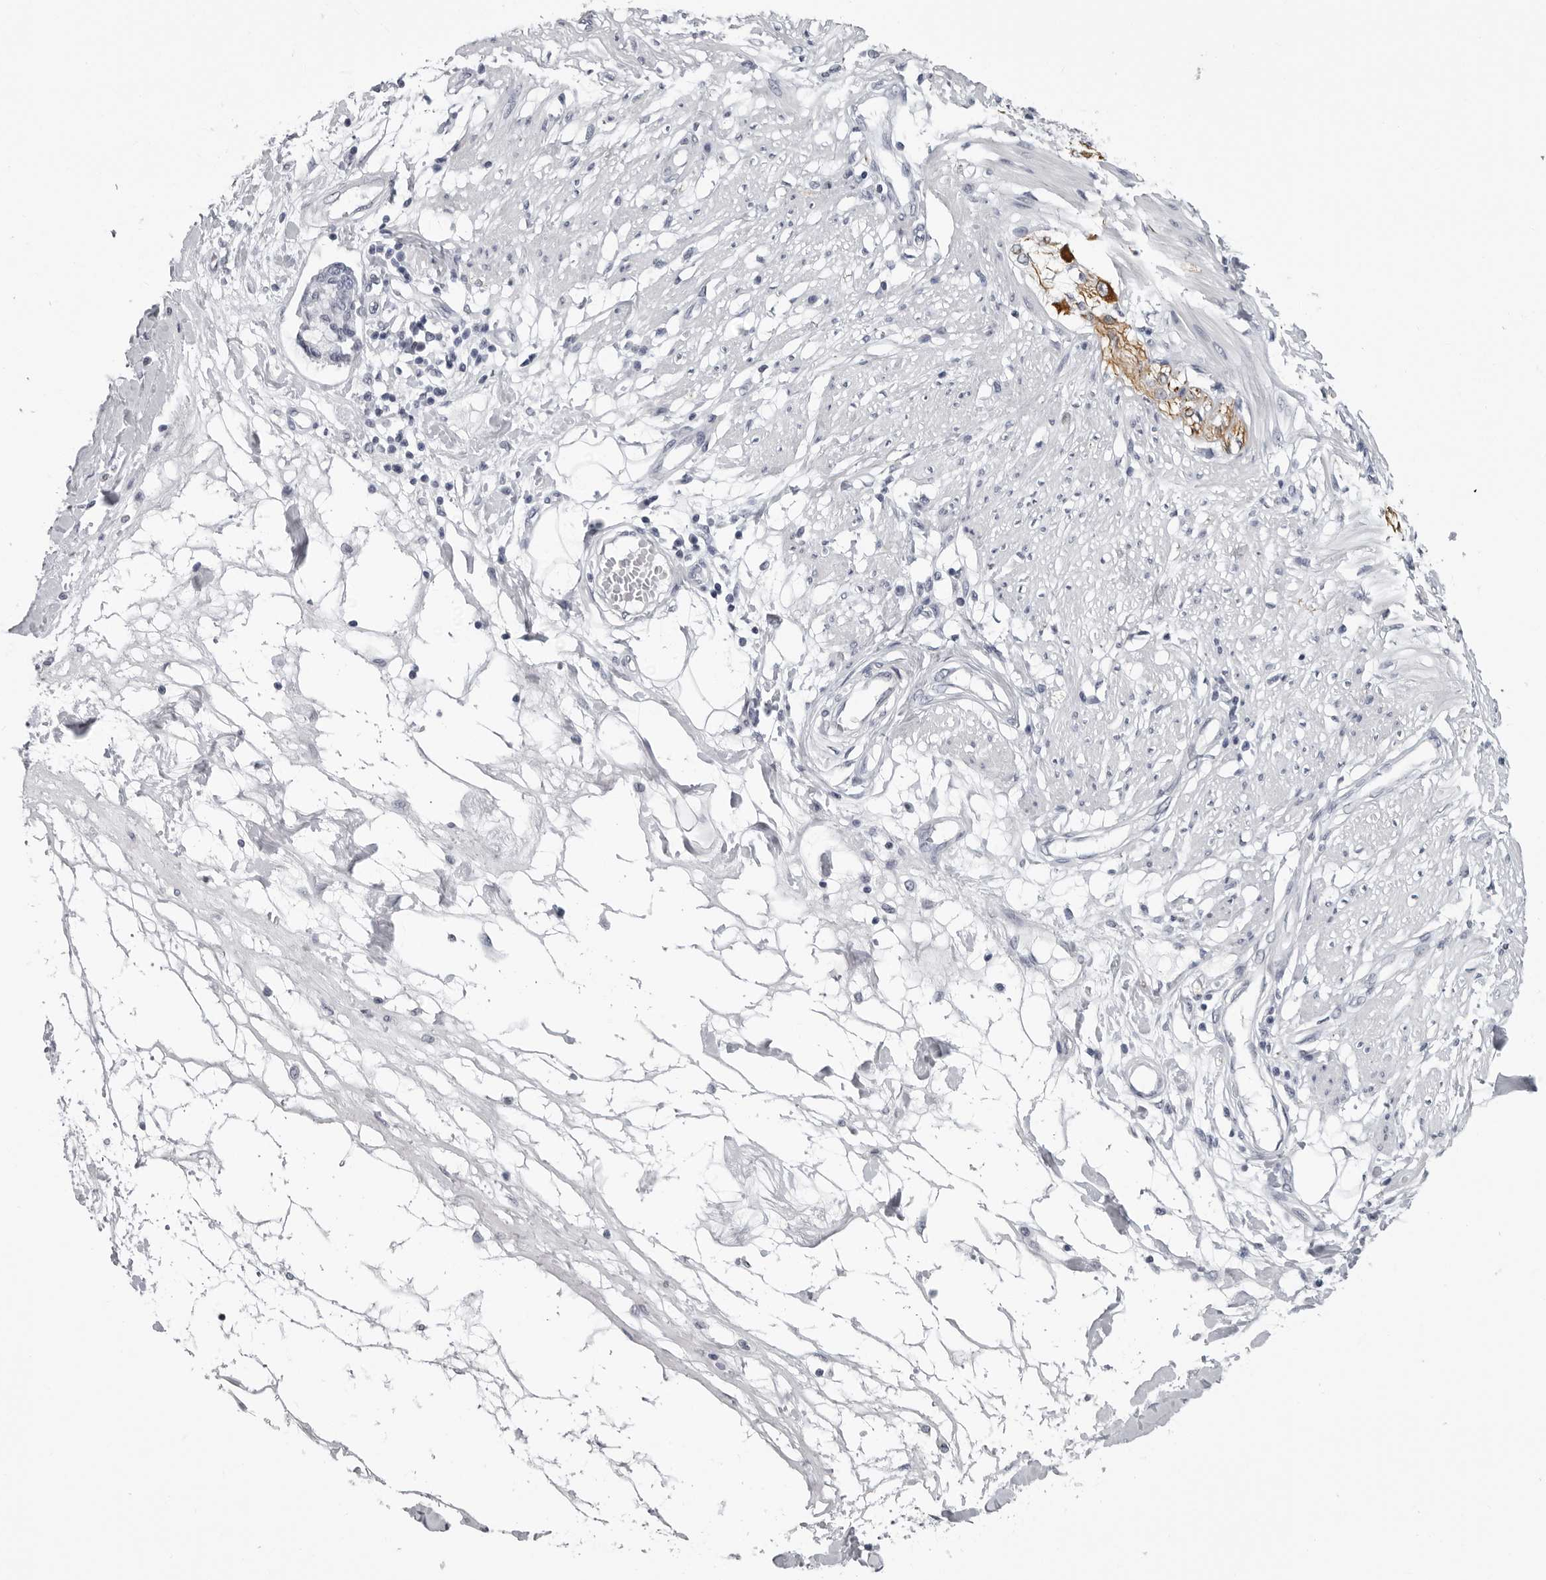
{"staining": {"intensity": "negative", "quantity": "none", "location": "none"}, "tissue": "smooth muscle", "cell_type": "Smooth muscle cells", "image_type": "normal", "snomed": [{"axis": "morphology", "description": "Normal tissue, NOS"}, {"axis": "morphology", "description": "Adenocarcinoma, NOS"}, {"axis": "topography", "description": "Smooth muscle"}, {"axis": "topography", "description": "Colon"}], "caption": "DAB (3,3'-diaminobenzidine) immunohistochemical staining of normal human smooth muscle shows no significant staining in smooth muscle cells. (Immunohistochemistry, brightfield microscopy, high magnification).", "gene": "OPLAH", "patient": {"sex": "male", "age": 14}}